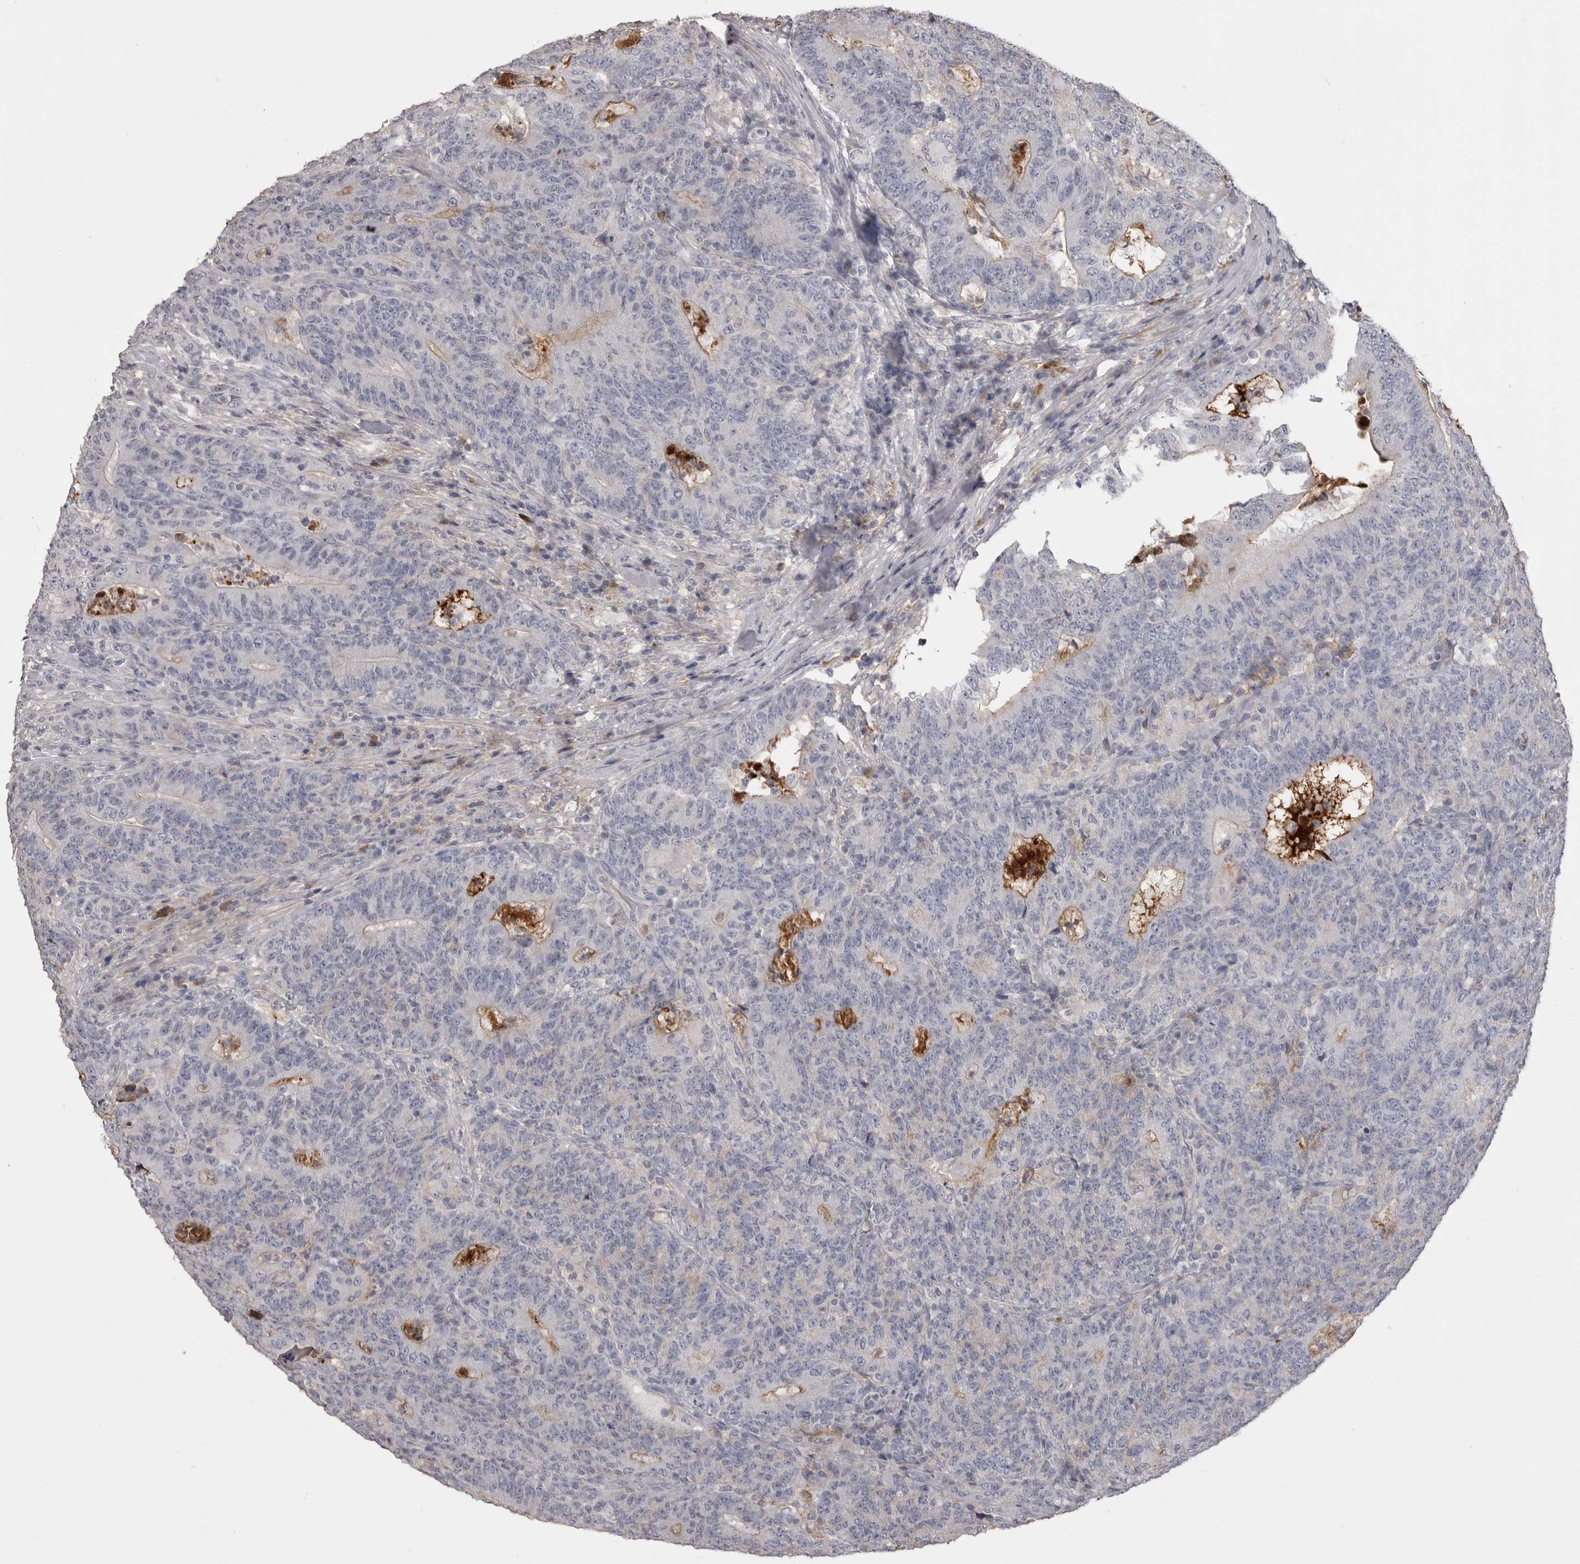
{"staining": {"intensity": "negative", "quantity": "none", "location": "none"}, "tissue": "colorectal cancer", "cell_type": "Tumor cells", "image_type": "cancer", "snomed": [{"axis": "morphology", "description": "Normal tissue, NOS"}, {"axis": "morphology", "description": "Adenocarcinoma, NOS"}, {"axis": "topography", "description": "Colon"}], "caption": "Immunohistochemical staining of colorectal cancer (adenocarcinoma) reveals no significant expression in tumor cells.", "gene": "AHSG", "patient": {"sex": "female", "age": 75}}